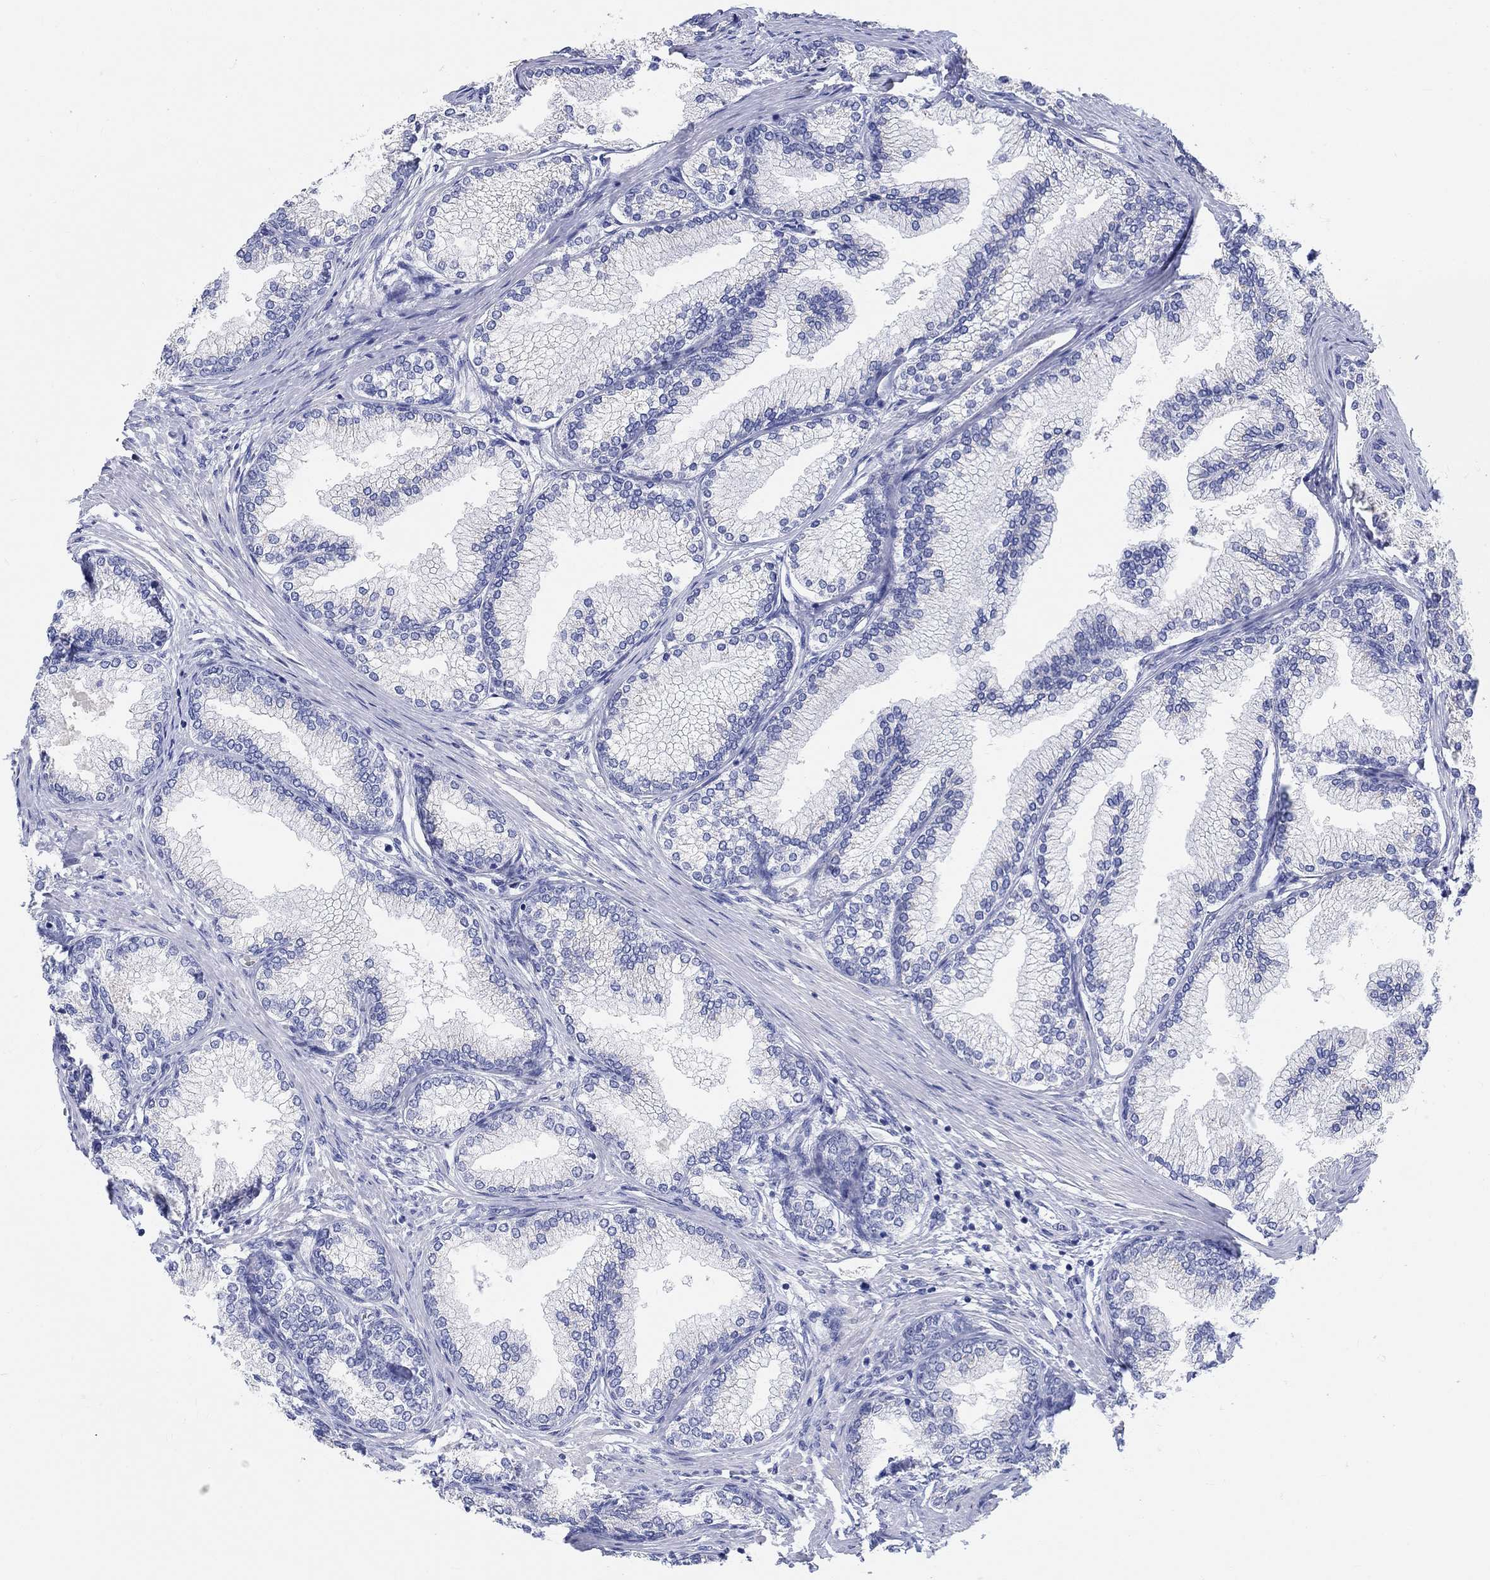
{"staining": {"intensity": "negative", "quantity": "none", "location": "none"}, "tissue": "prostate", "cell_type": "Glandular cells", "image_type": "normal", "snomed": [{"axis": "morphology", "description": "Normal tissue, NOS"}, {"axis": "topography", "description": "Prostate"}], "caption": "Immunohistochemistry (IHC) histopathology image of unremarkable prostate: human prostate stained with DAB (3,3'-diaminobenzidine) shows no significant protein positivity in glandular cells.", "gene": "GRIA3", "patient": {"sex": "male", "age": 72}}